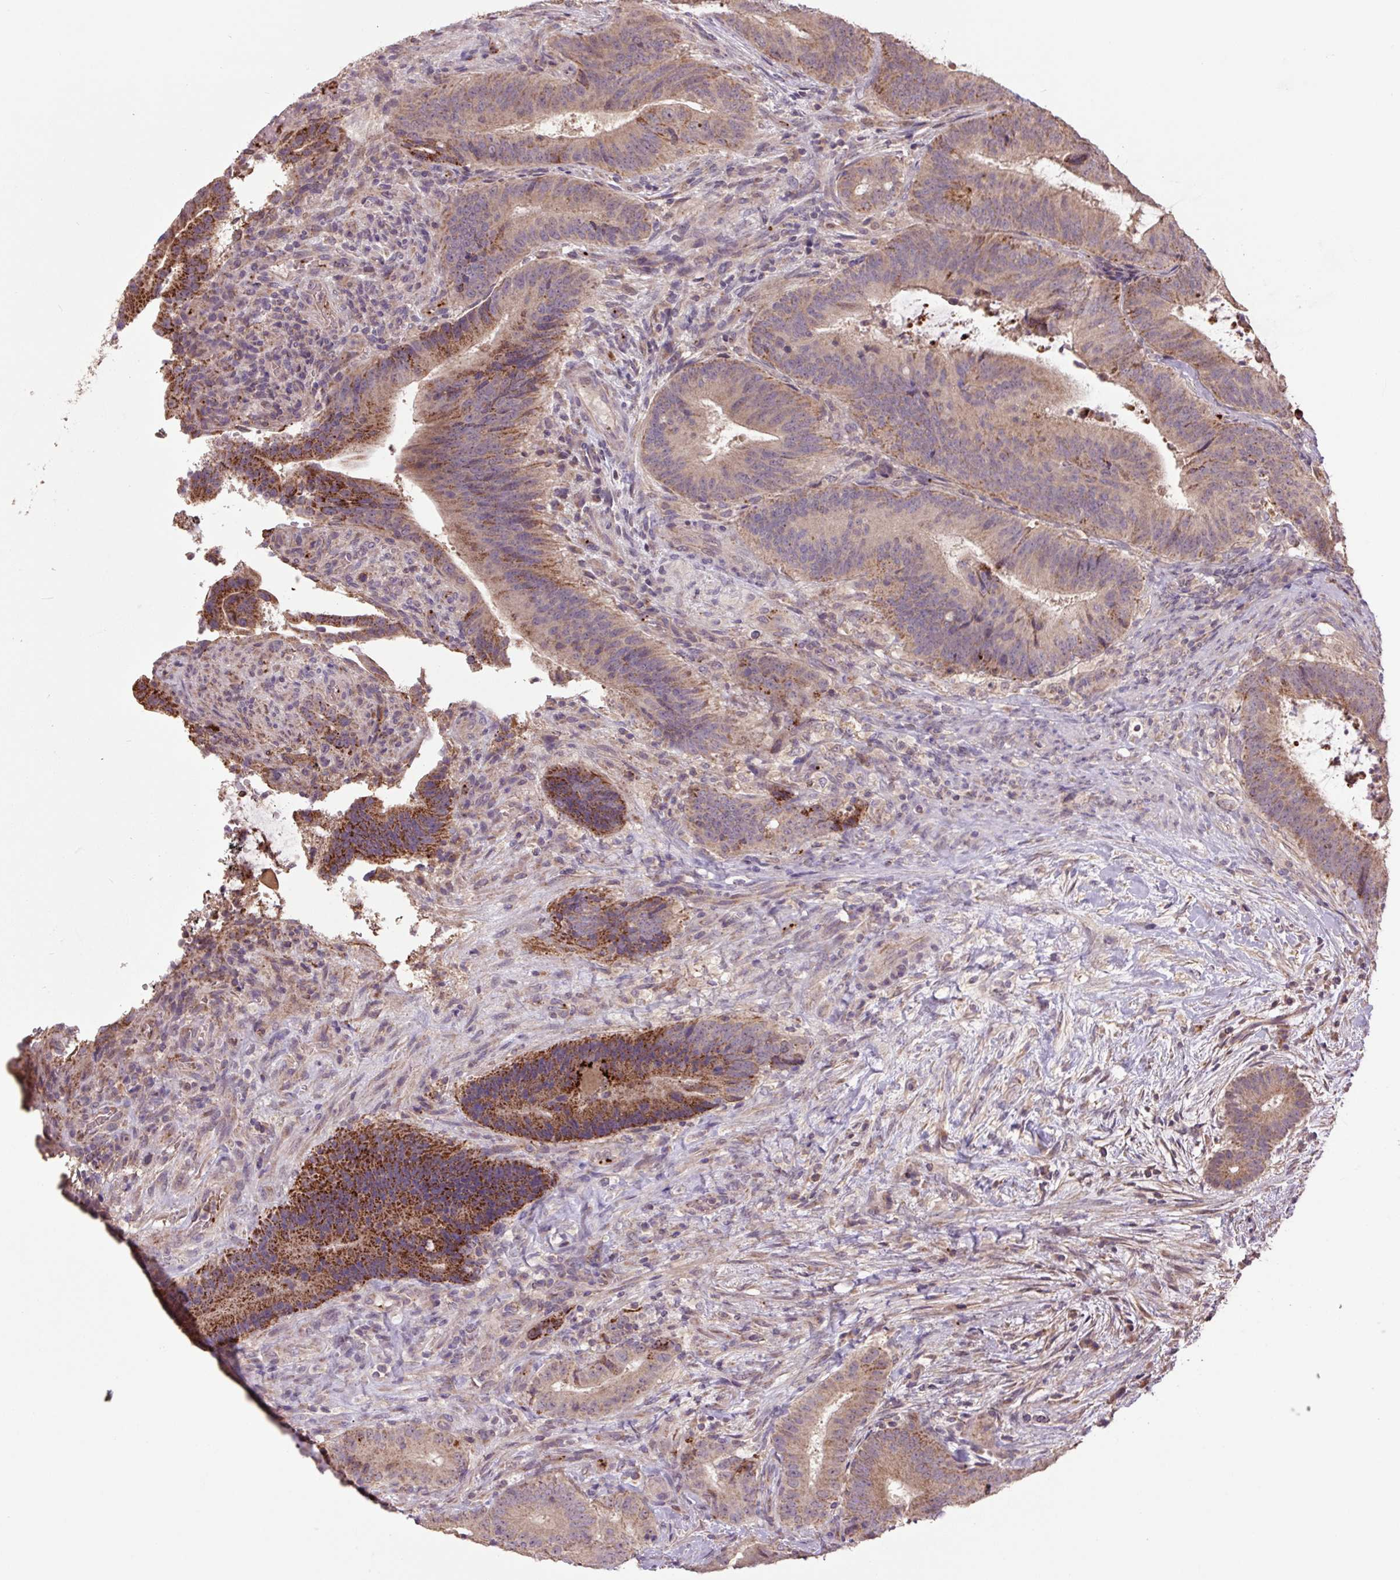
{"staining": {"intensity": "moderate", "quantity": "25%-75%", "location": "cytoplasmic/membranous"}, "tissue": "colorectal cancer", "cell_type": "Tumor cells", "image_type": "cancer", "snomed": [{"axis": "morphology", "description": "Adenocarcinoma, NOS"}, {"axis": "topography", "description": "Colon"}], "caption": "IHC (DAB (3,3'-diaminobenzidine)) staining of colorectal adenocarcinoma demonstrates moderate cytoplasmic/membranous protein positivity in approximately 25%-75% of tumor cells. The staining was performed using DAB (3,3'-diaminobenzidine), with brown indicating positive protein expression. Nuclei are stained blue with hematoxylin.", "gene": "TMEM160", "patient": {"sex": "female", "age": 43}}